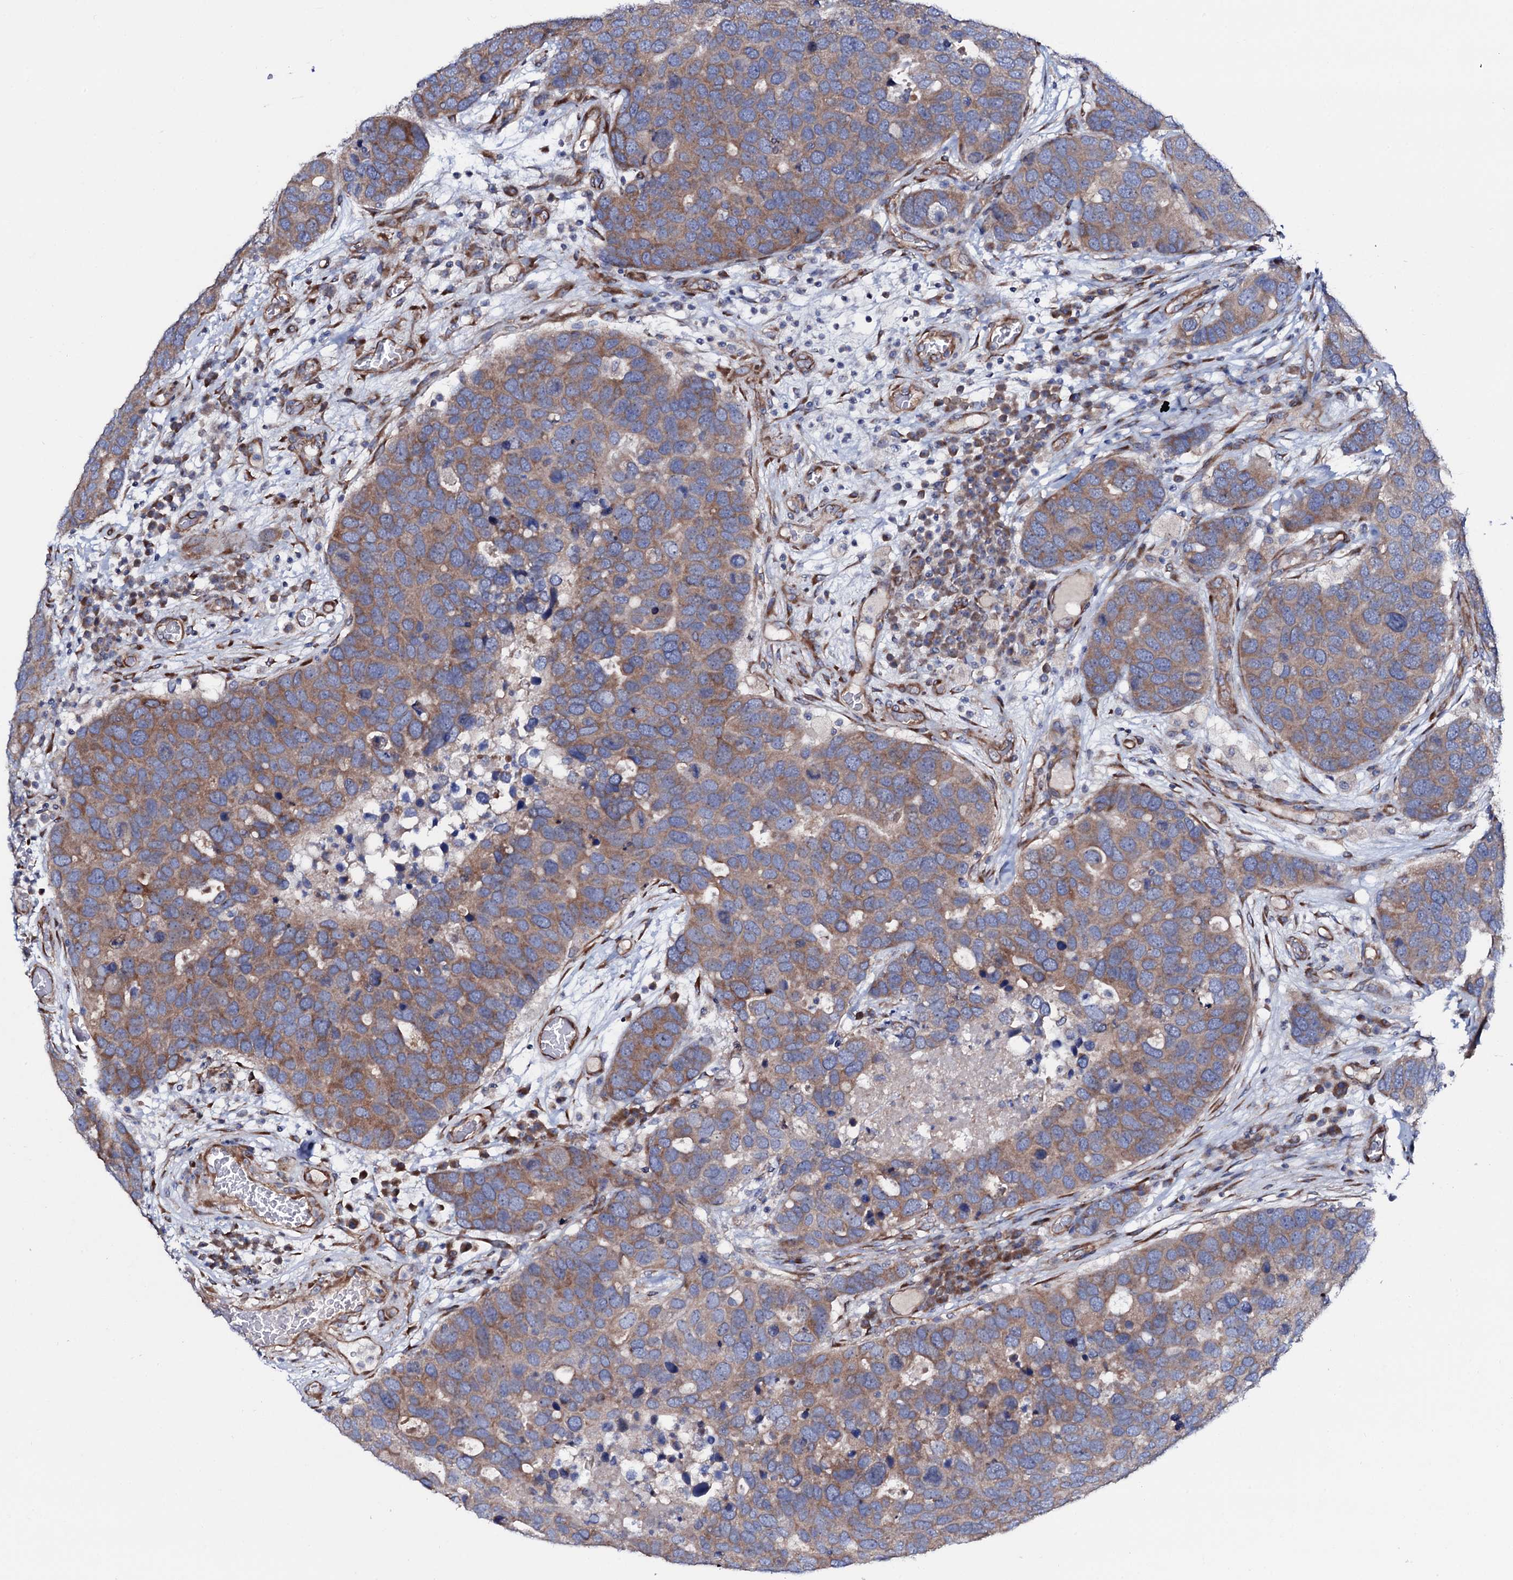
{"staining": {"intensity": "moderate", "quantity": ">75%", "location": "cytoplasmic/membranous"}, "tissue": "breast cancer", "cell_type": "Tumor cells", "image_type": "cancer", "snomed": [{"axis": "morphology", "description": "Duct carcinoma"}, {"axis": "topography", "description": "Breast"}], "caption": "High-magnification brightfield microscopy of breast cancer stained with DAB (brown) and counterstained with hematoxylin (blue). tumor cells exhibit moderate cytoplasmic/membranous staining is identified in about>75% of cells. (brown staining indicates protein expression, while blue staining denotes nuclei).", "gene": "STARD13", "patient": {"sex": "female", "age": 83}}